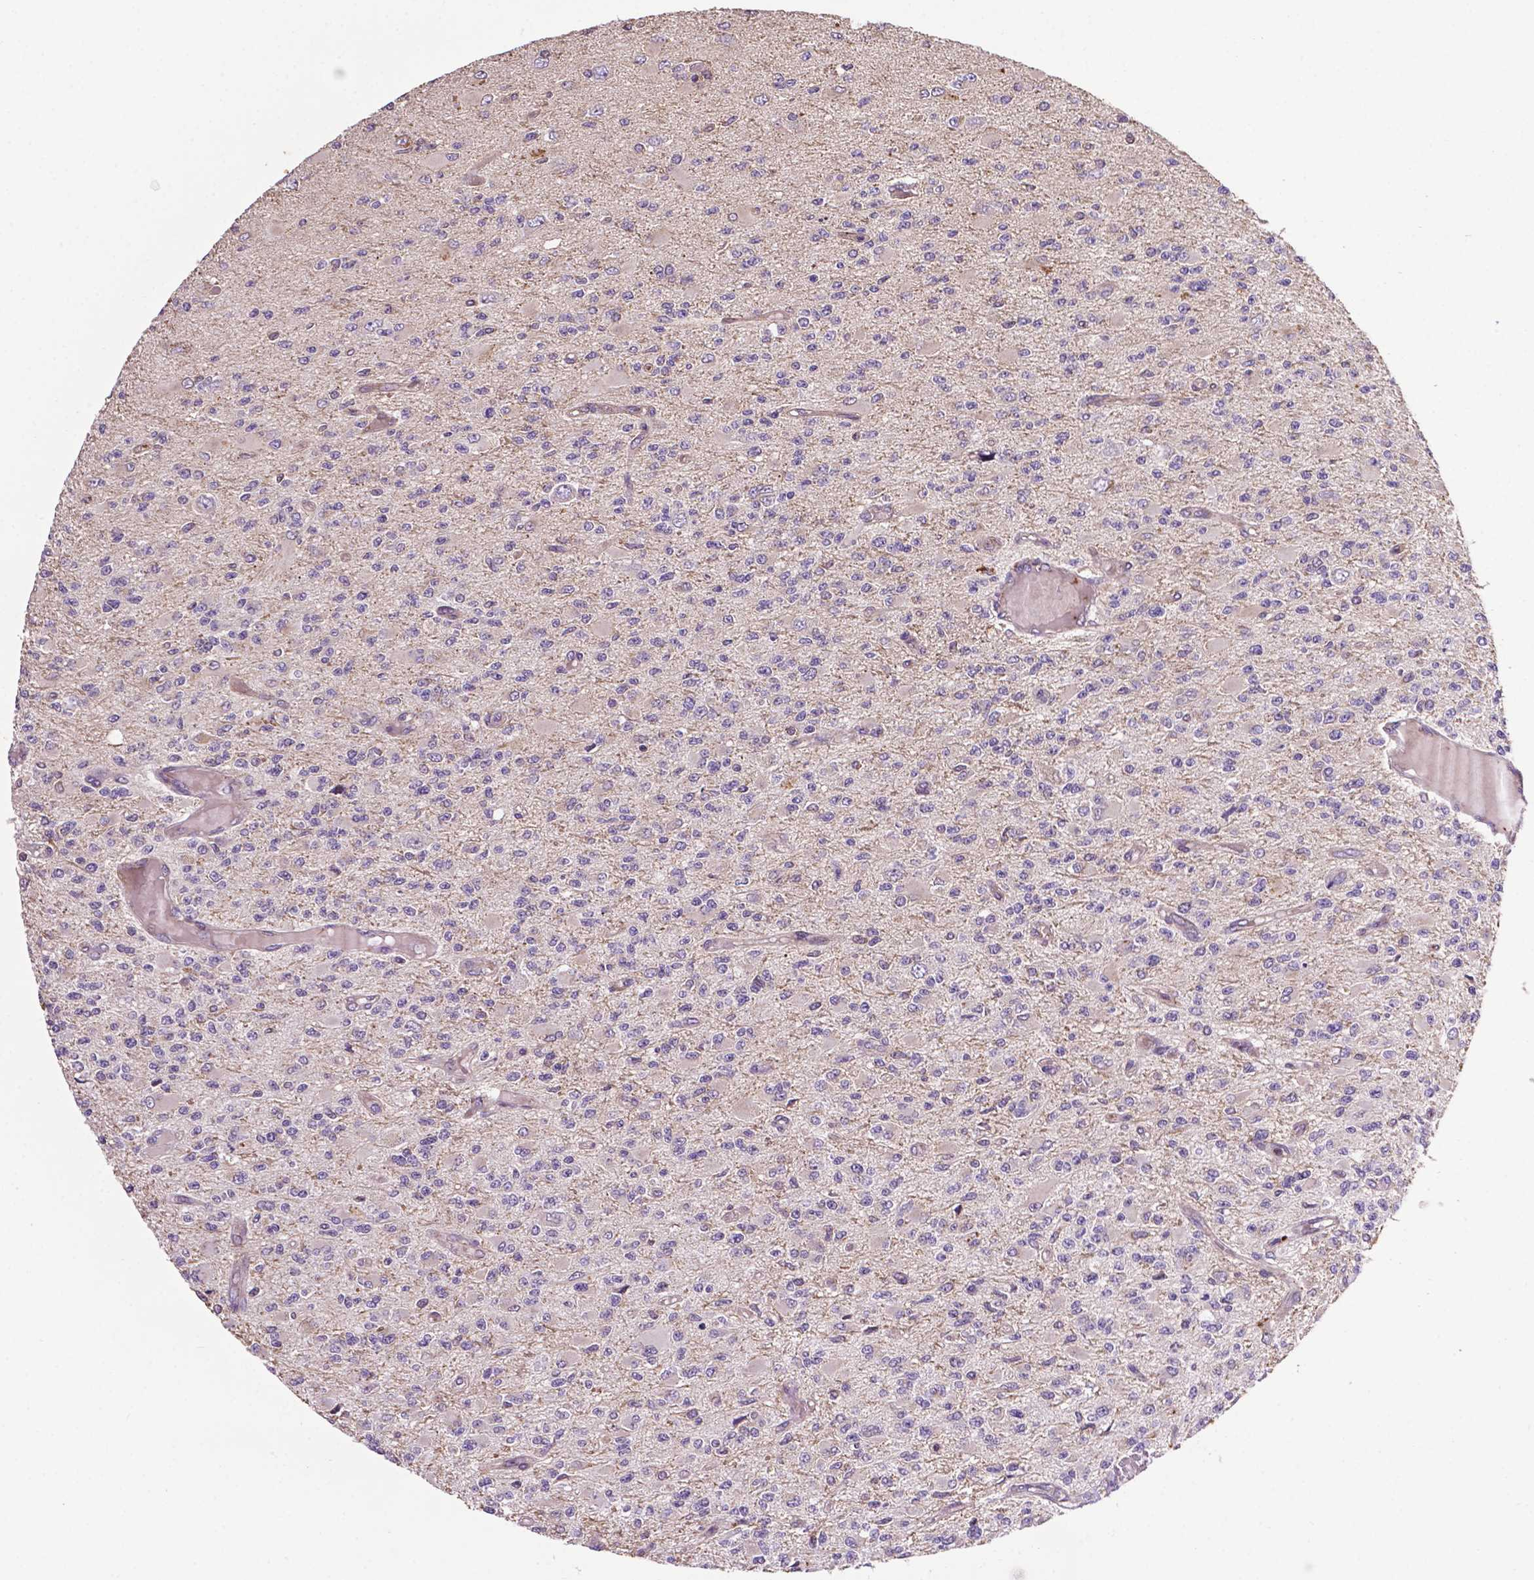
{"staining": {"intensity": "negative", "quantity": "none", "location": "none"}, "tissue": "glioma", "cell_type": "Tumor cells", "image_type": "cancer", "snomed": [{"axis": "morphology", "description": "Glioma, malignant, High grade"}, {"axis": "topography", "description": "Brain"}], "caption": "Tumor cells are negative for brown protein staining in glioma.", "gene": "SPNS2", "patient": {"sex": "female", "age": 63}}